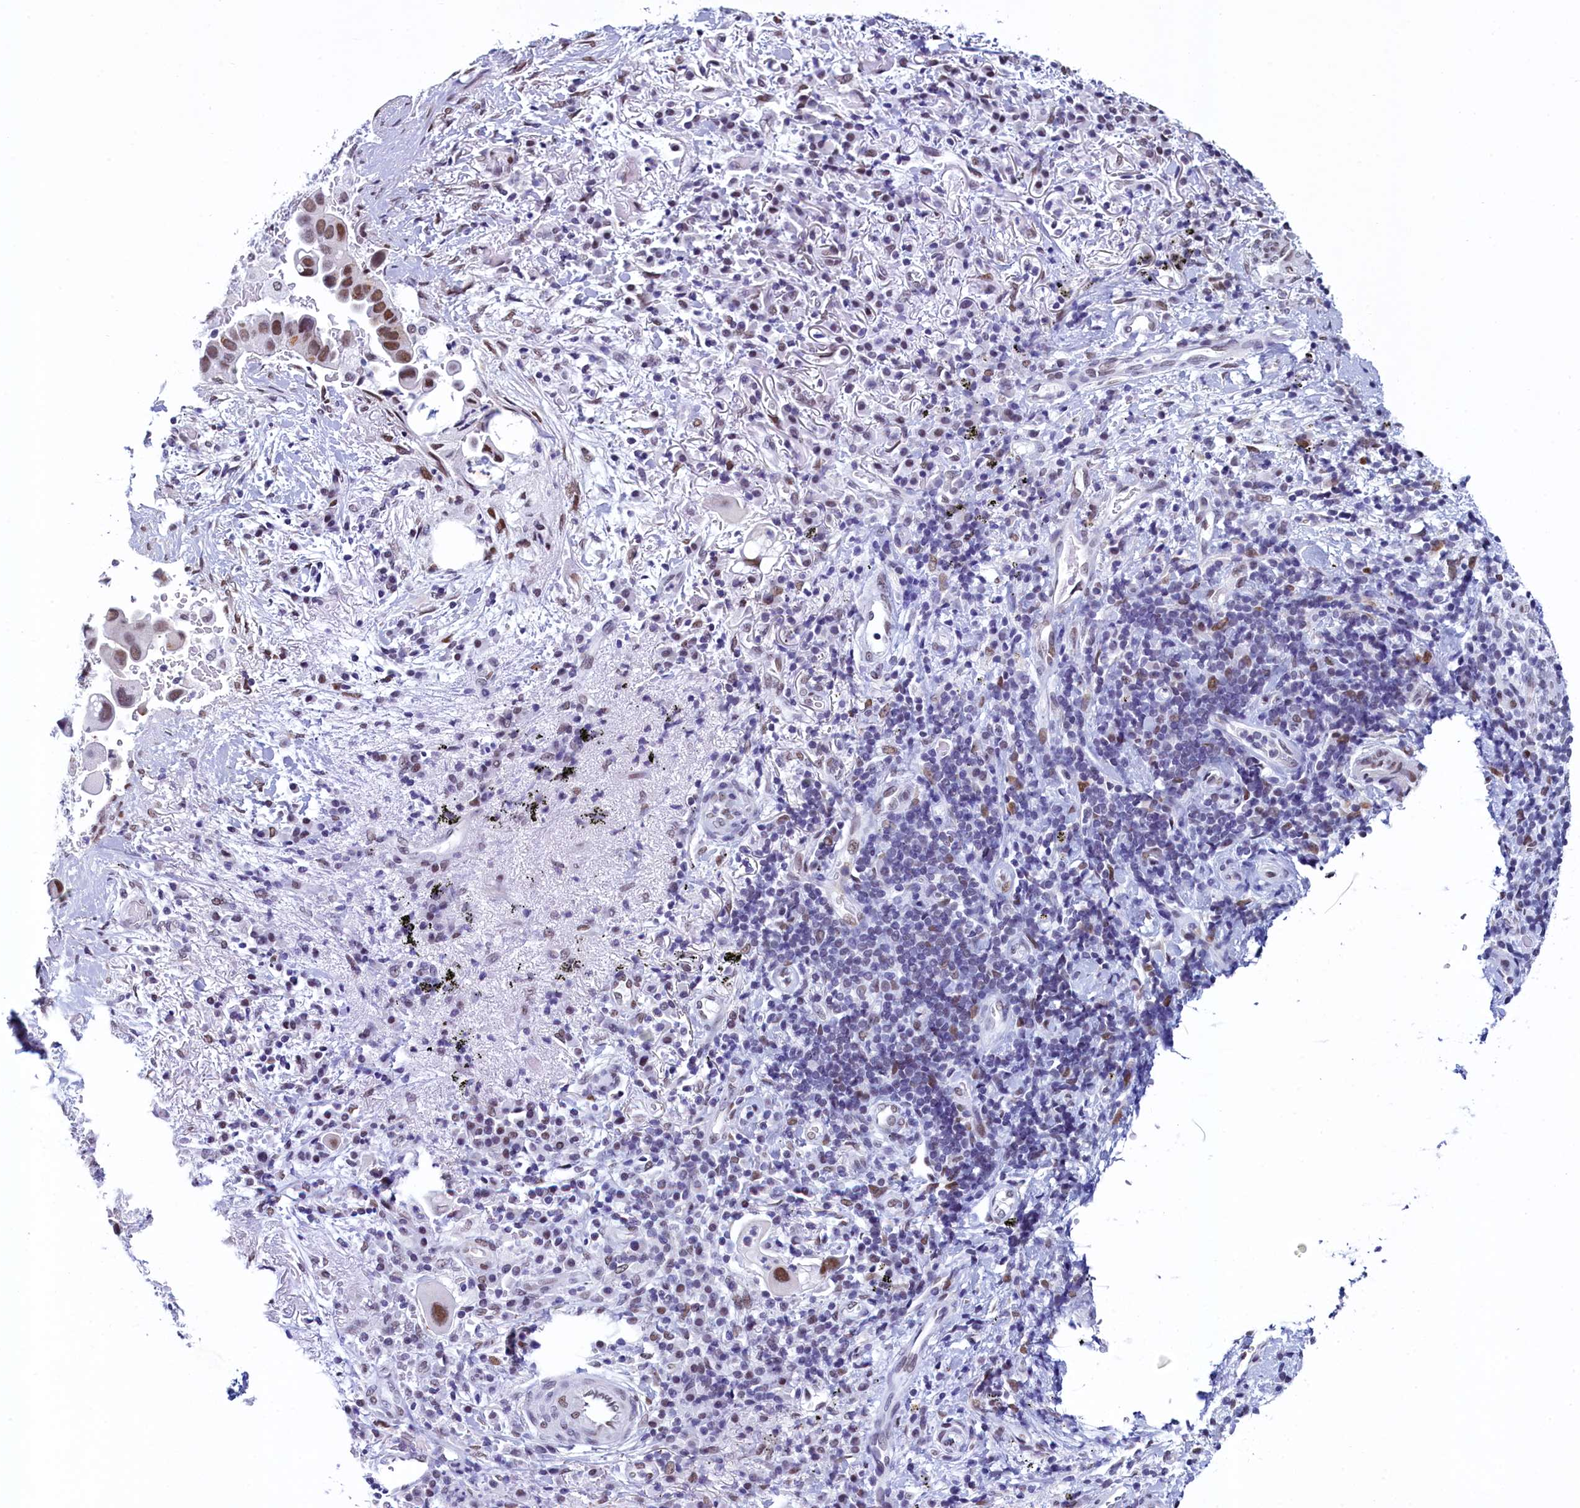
{"staining": {"intensity": "moderate", "quantity": "25%-75%", "location": "nuclear"}, "tissue": "lung cancer", "cell_type": "Tumor cells", "image_type": "cancer", "snomed": [{"axis": "morphology", "description": "Adenocarcinoma, NOS"}, {"axis": "topography", "description": "Lung"}], "caption": "Immunohistochemical staining of lung cancer reveals moderate nuclear protein expression in approximately 25%-75% of tumor cells. Using DAB (3,3'-diaminobenzidine) (brown) and hematoxylin (blue) stains, captured at high magnification using brightfield microscopy.", "gene": "SUGP2", "patient": {"sex": "female", "age": 76}}